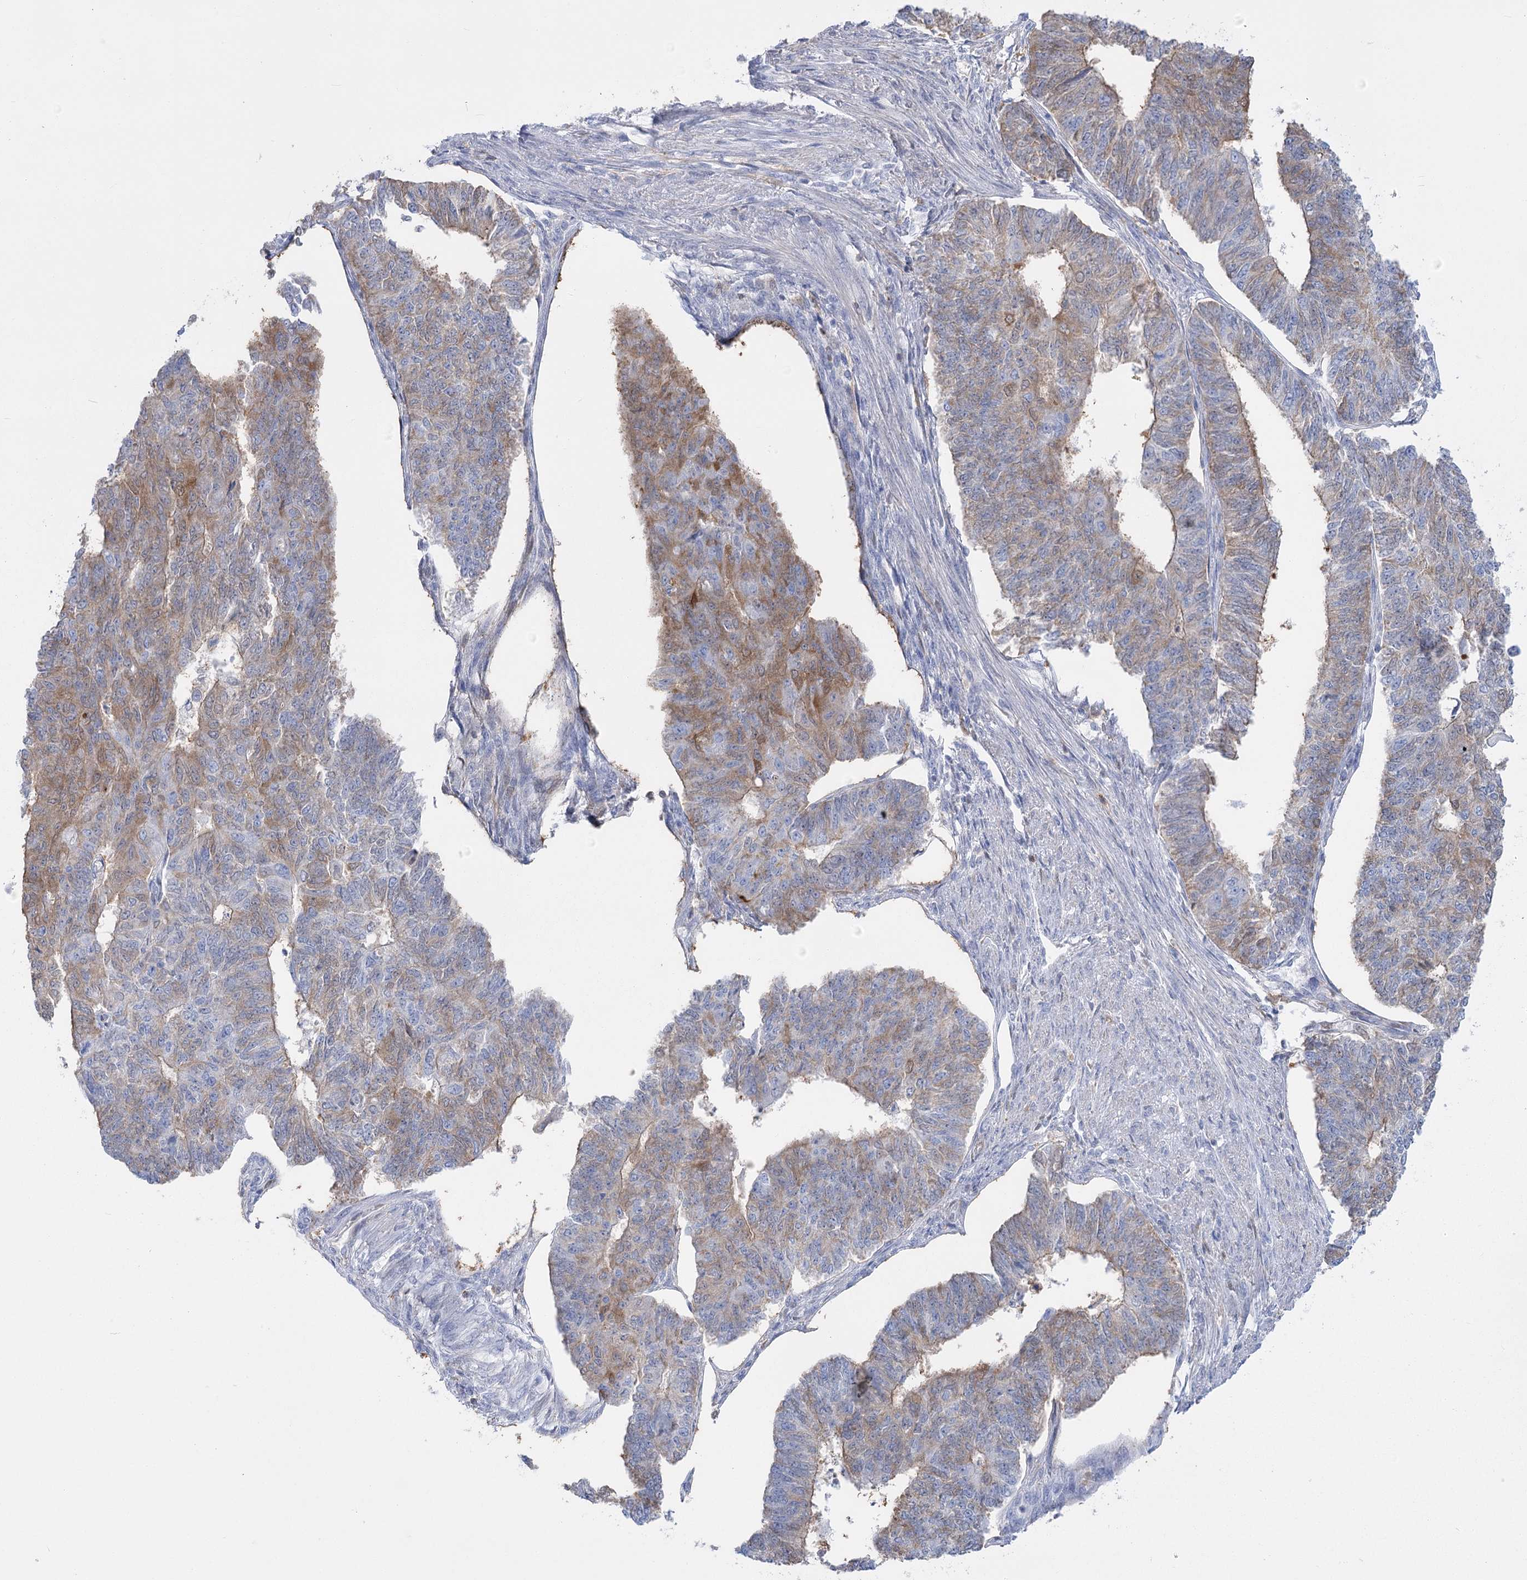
{"staining": {"intensity": "moderate", "quantity": "25%-75%", "location": "cytoplasmic/membranous"}, "tissue": "endometrial cancer", "cell_type": "Tumor cells", "image_type": "cancer", "snomed": [{"axis": "morphology", "description": "Adenocarcinoma, NOS"}, {"axis": "topography", "description": "Endometrium"}], "caption": "Moderate cytoplasmic/membranous staining is identified in about 25%-75% of tumor cells in endometrial cancer.", "gene": "PCDHA1", "patient": {"sex": "female", "age": 32}}